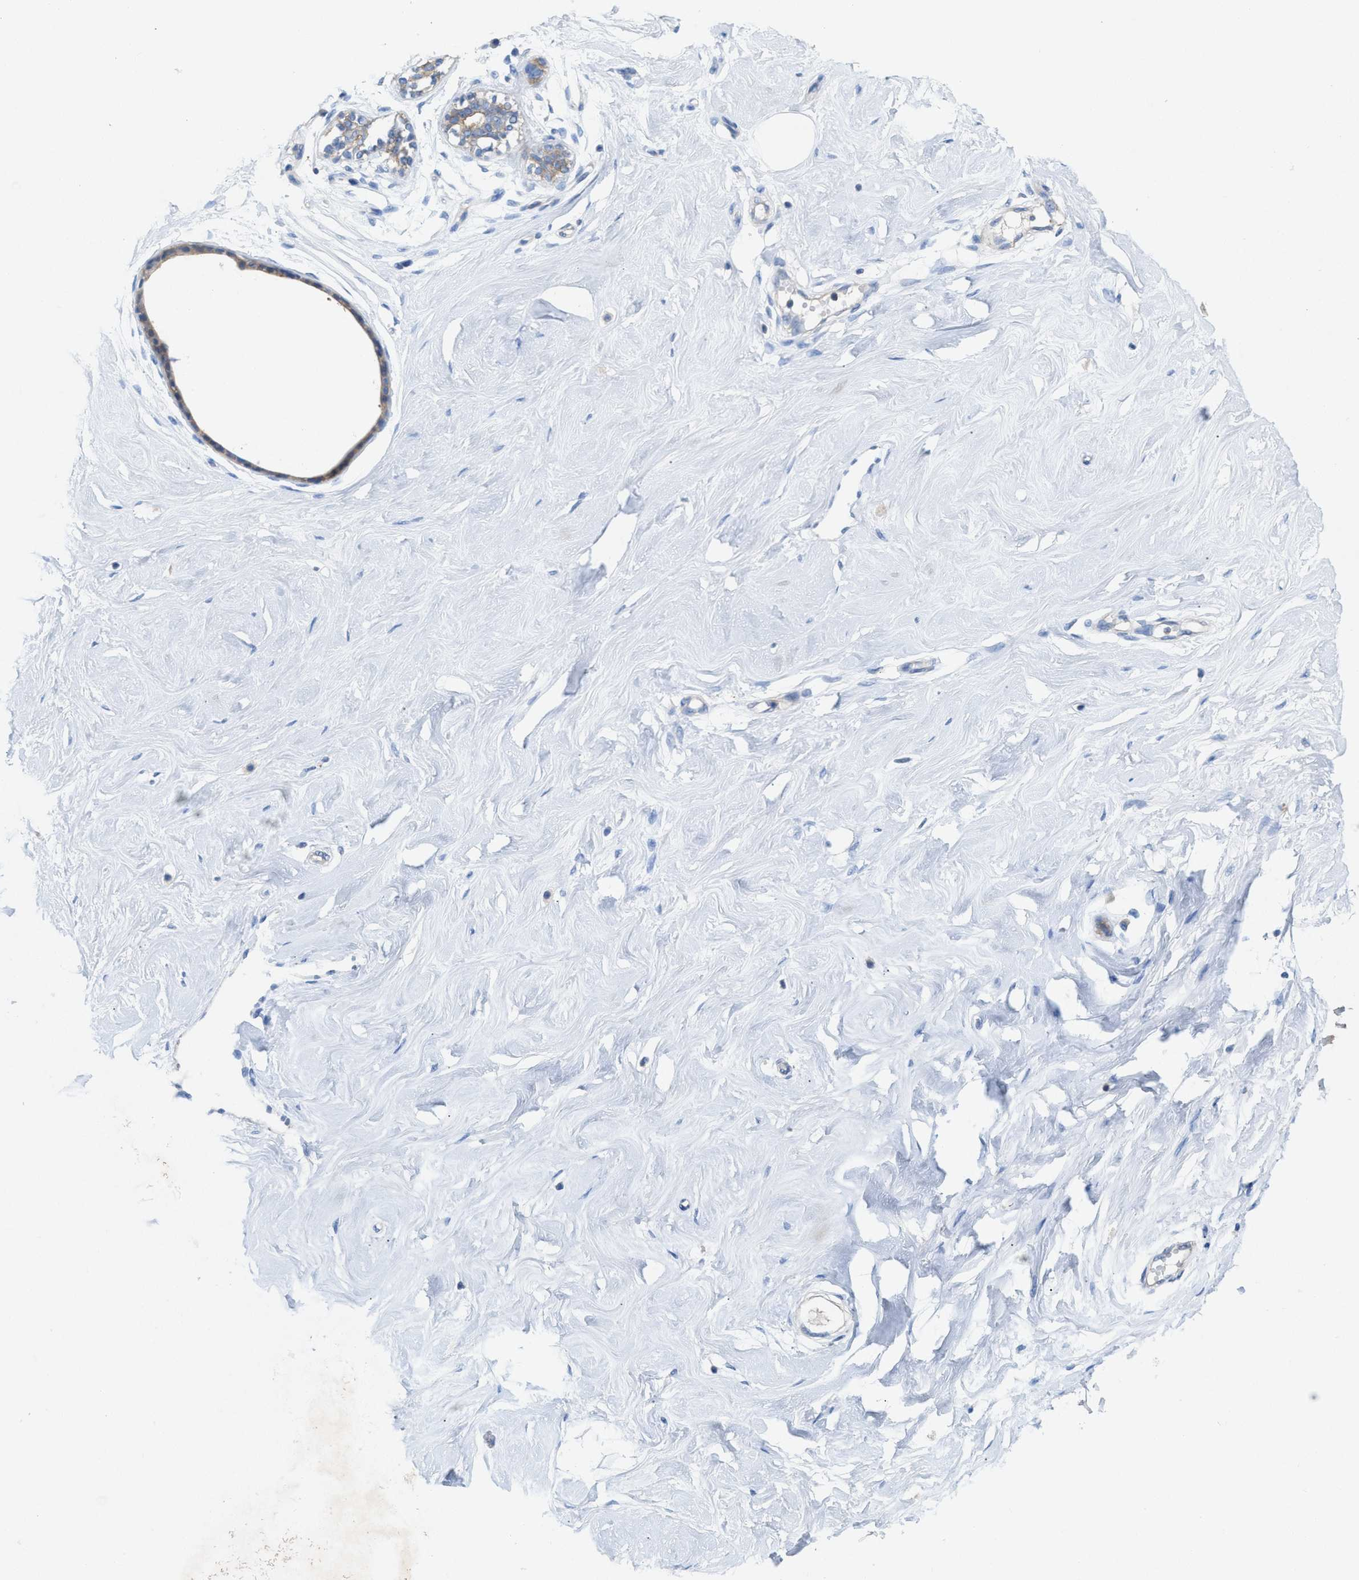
{"staining": {"intensity": "negative", "quantity": "none", "location": "none"}, "tissue": "breast", "cell_type": "Adipocytes", "image_type": "normal", "snomed": [{"axis": "morphology", "description": "Normal tissue, NOS"}, {"axis": "topography", "description": "Breast"}], "caption": "Immunohistochemical staining of normal breast displays no significant expression in adipocytes. (Immunohistochemistry, brightfield microscopy, high magnification).", "gene": "CKLF", "patient": {"sex": "female", "age": 23}}